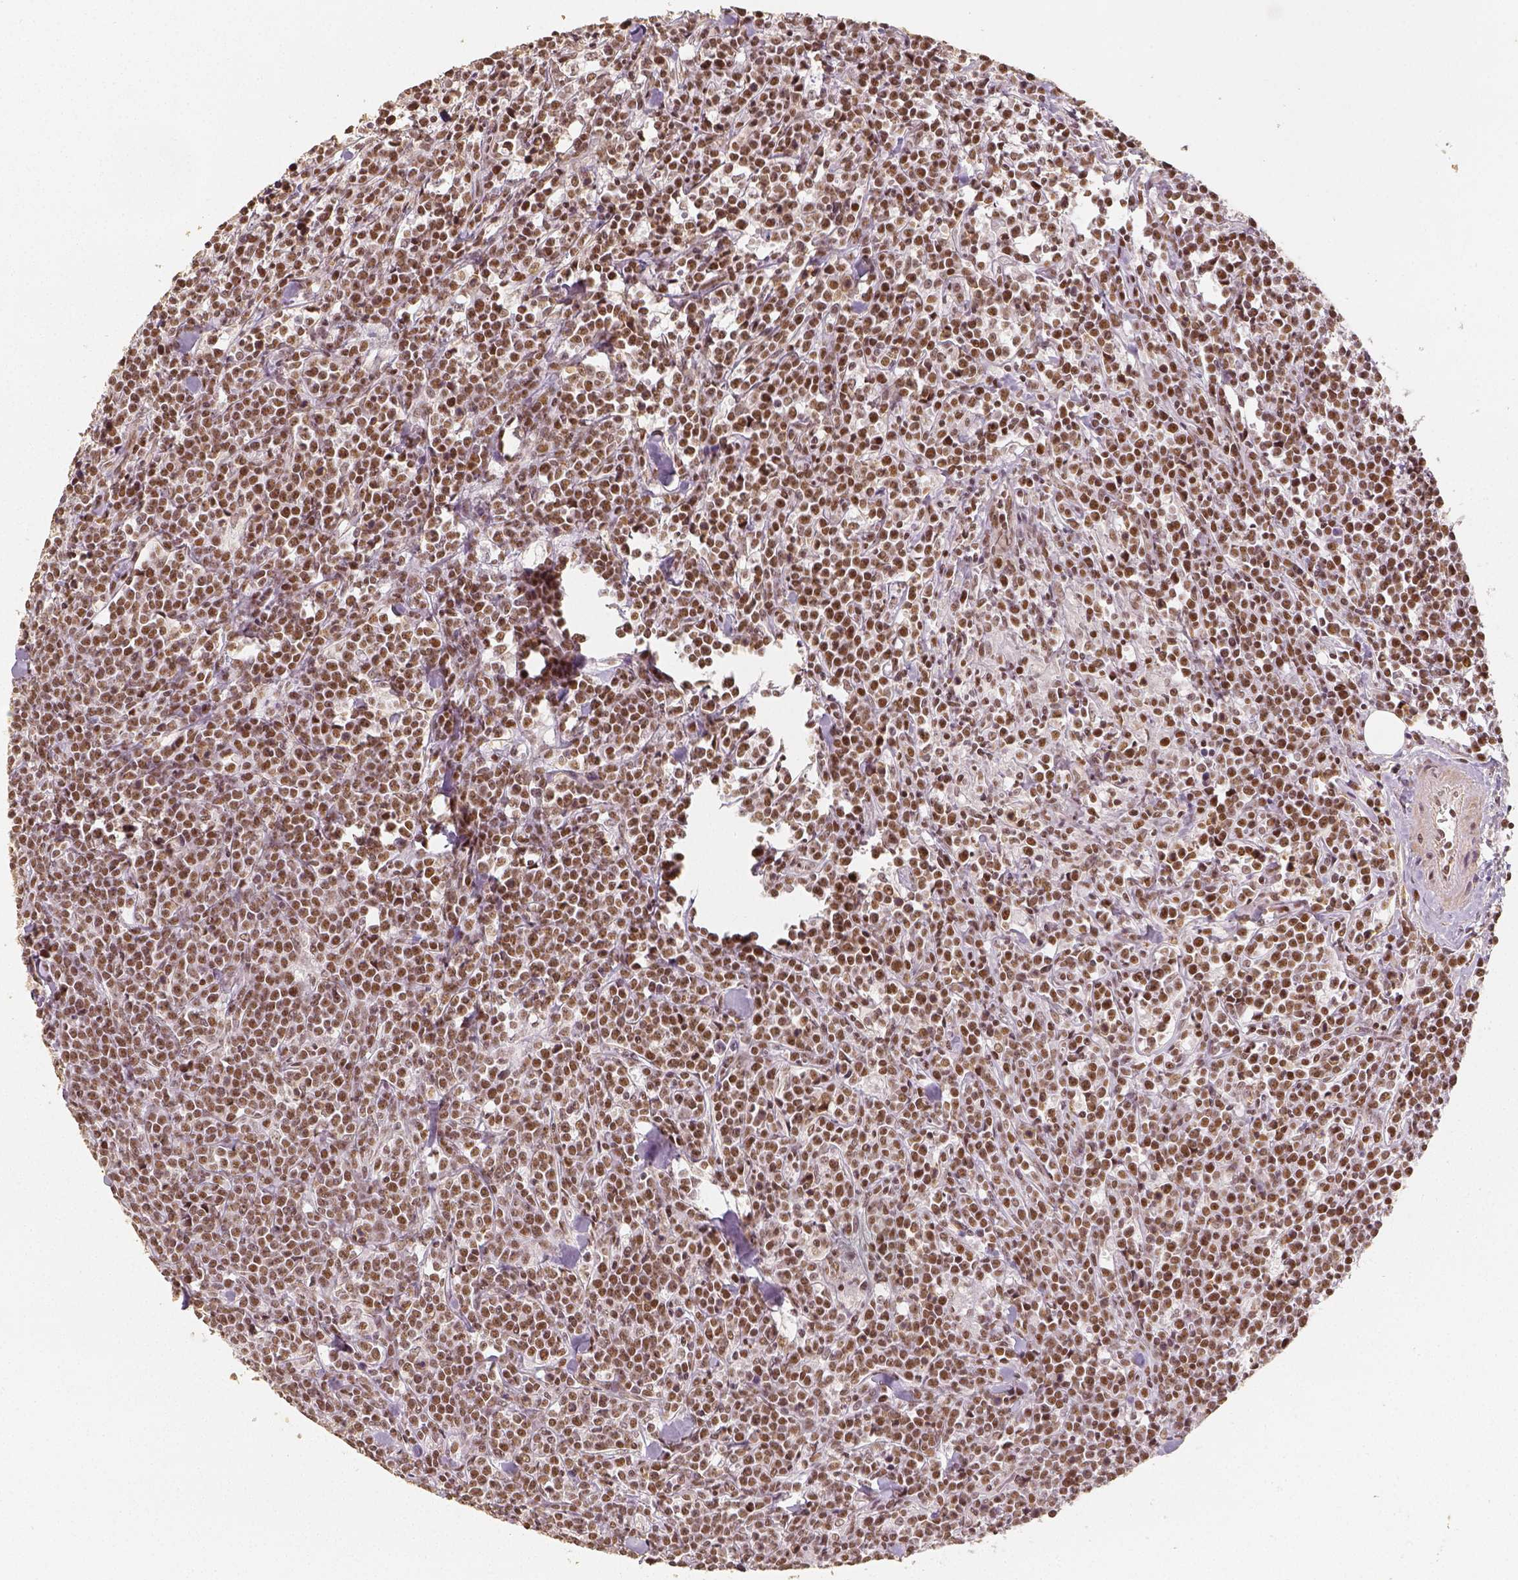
{"staining": {"intensity": "moderate", "quantity": ">75%", "location": "nuclear"}, "tissue": "lymphoma", "cell_type": "Tumor cells", "image_type": "cancer", "snomed": [{"axis": "morphology", "description": "Malignant lymphoma, non-Hodgkin's type, High grade"}, {"axis": "topography", "description": "Small intestine"}], "caption": "High-magnification brightfield microscopy of lymphoma stained with DAB (3,3'-diaminobenzidine) (brown) and counterstained with hematoxylin (blue). tumor cells exhibit moderate nuclear positivity is seen in about>75% of cells.", "gene": "HDAC1", "patient": {"sex": "female", "age": 56}}